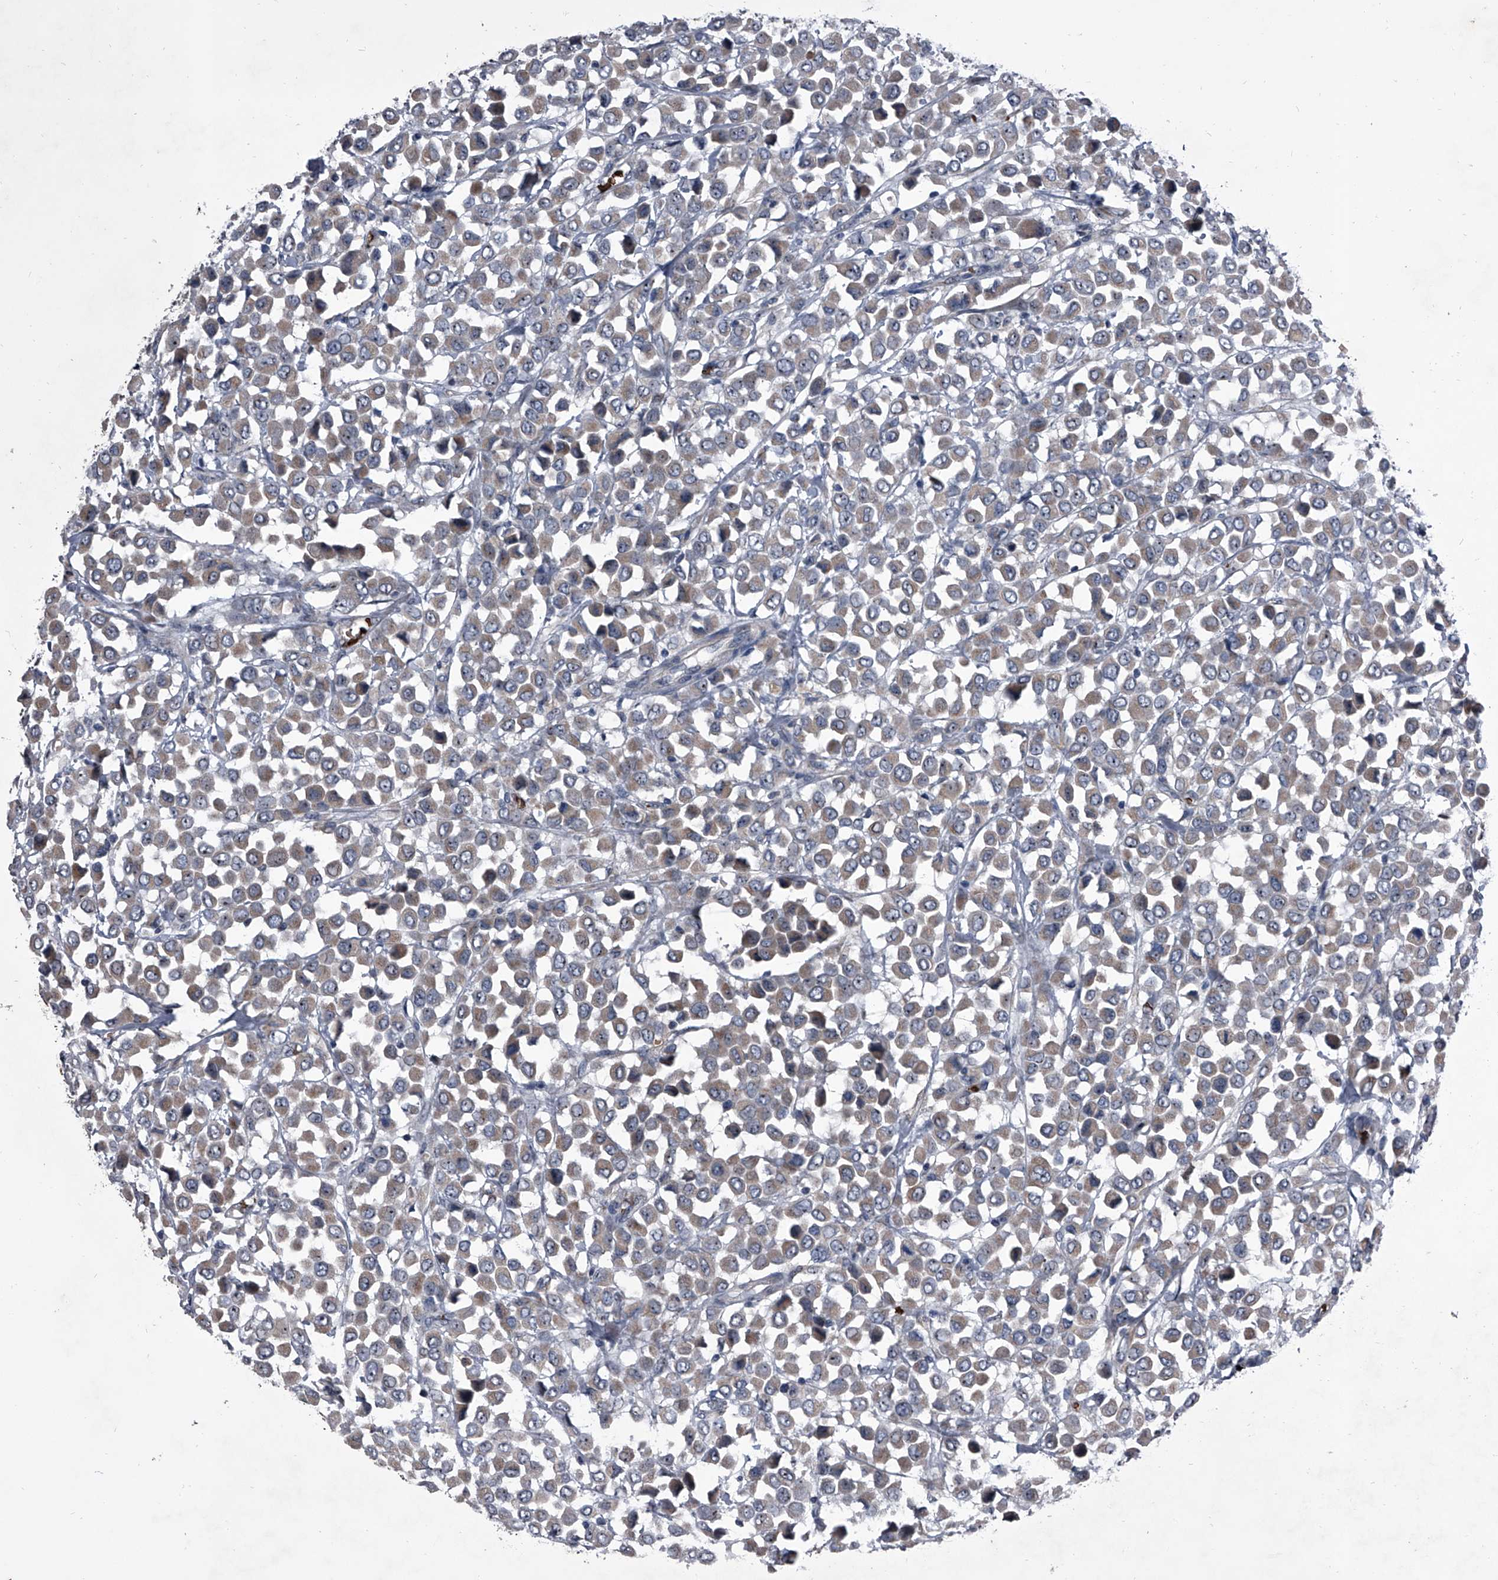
{"staining": {"intensity": "weak", "quantity": "25%-75%", "location": "cytoplasmic/membranous"}, "tissue": "breast cancer", "cell_type": "Tumor cells", "image_type": "cancer", "snomed": [{"axis": "morphology", "description": "Duct carcinoma"}, {"axis": "topography", "description": "Breast"}], "caption": "Immunohistochemical staining of human breast cancer demonstrates weak cytoplasmic/membranous protein expression in about 25%-75% of tumor cells.", "gene": "CEP85L", "patient": {"sex": "female", "age": 61}}